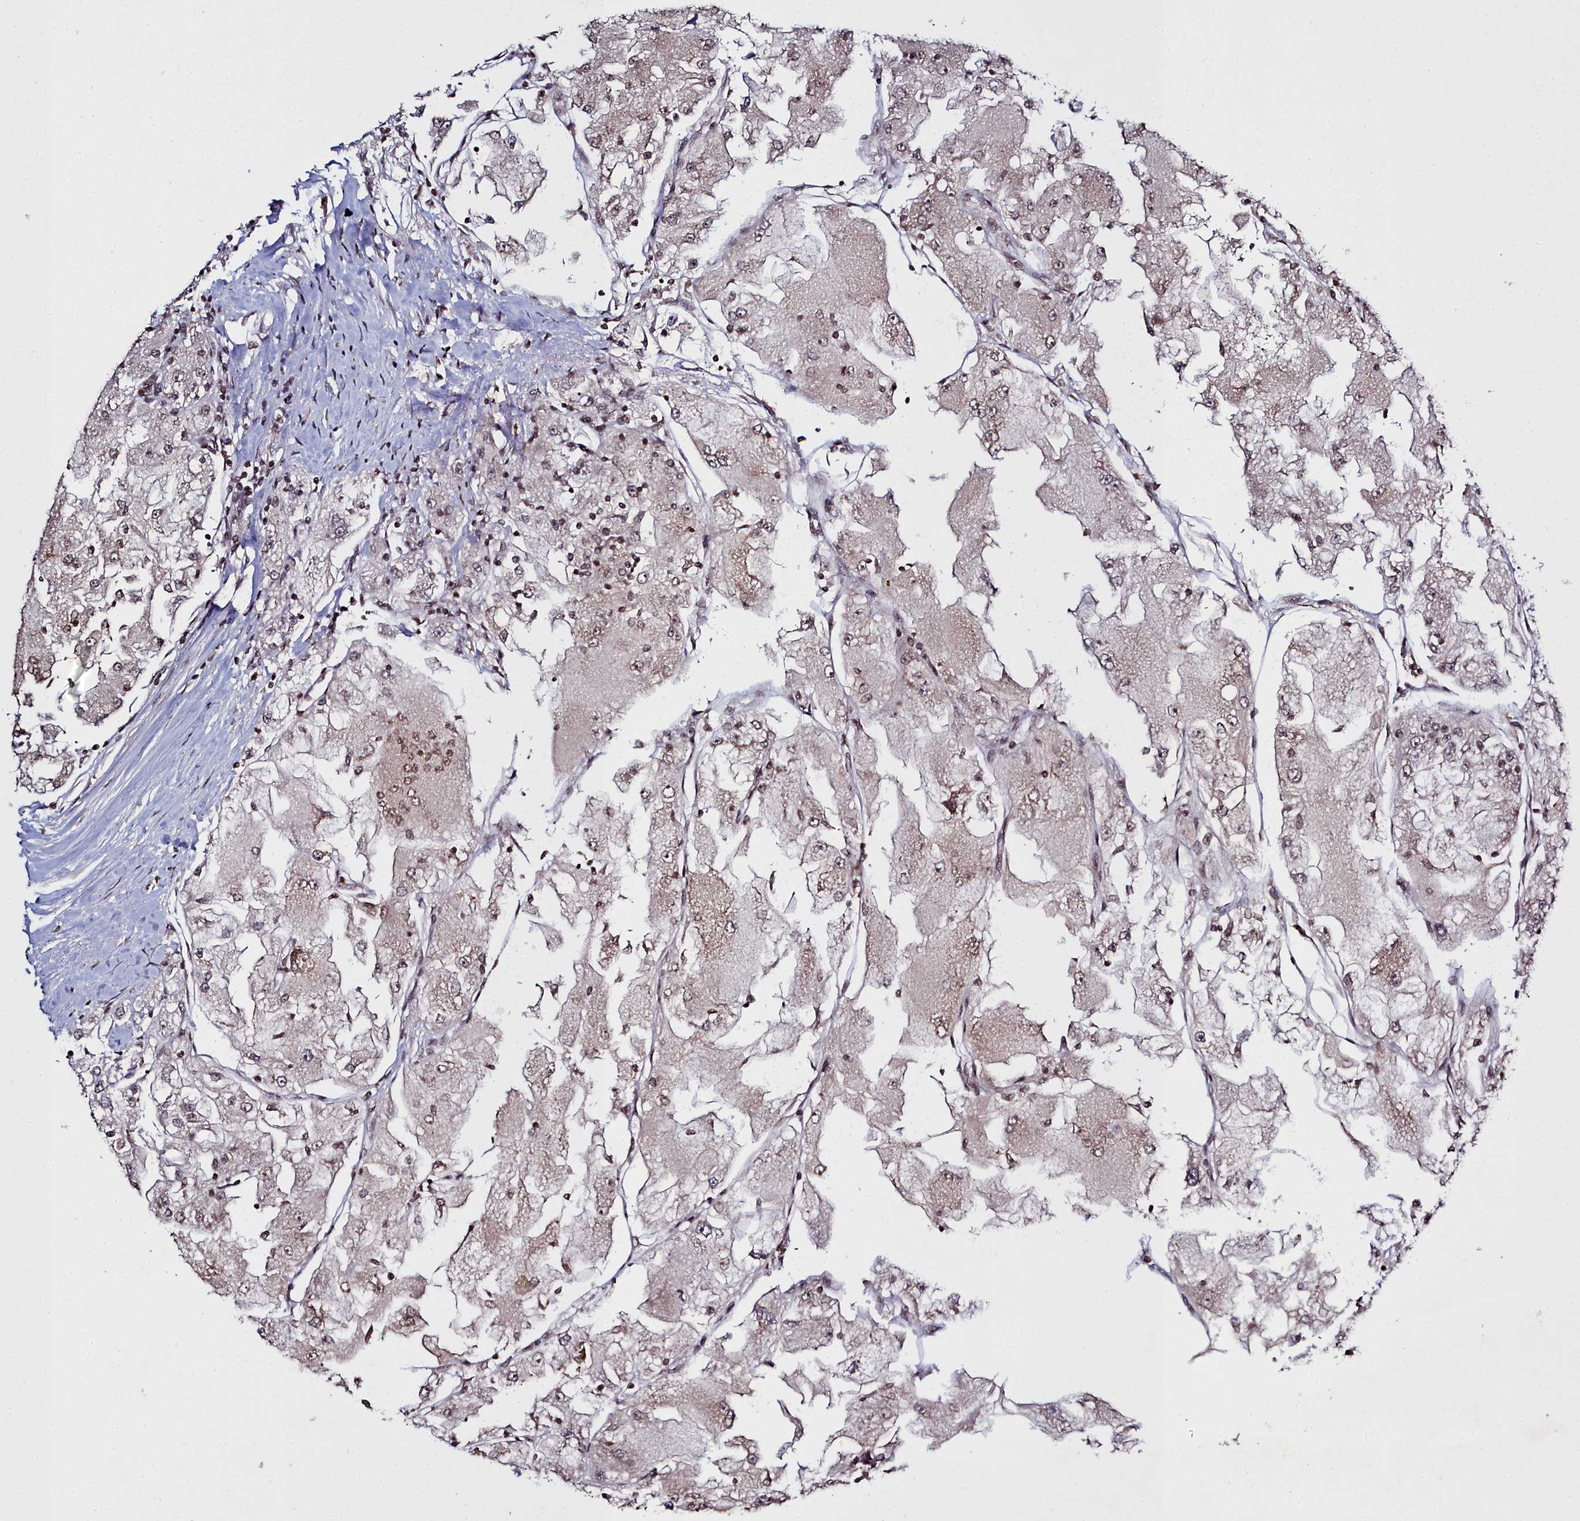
{"staining": {"intensity": "weak", "quantity": ">75%", "location": "nuclear"}, "tissue": "renal cancer", "cell_type": "Tumor cells", "image_type": "cancer", "snomed": [{"axis": "morphology", "description": "Adenocarcinoma, NOS"}, {"axis": "topography", "description": "Kidney"}], "caption": "Renal cancer (adenocarcinoma) stained for a protein (brown) displays weak nuclear positive staining in about >75% of tumor cells.", "gene": "FZD4", "patient": {"sex": "female", "age": 72}}